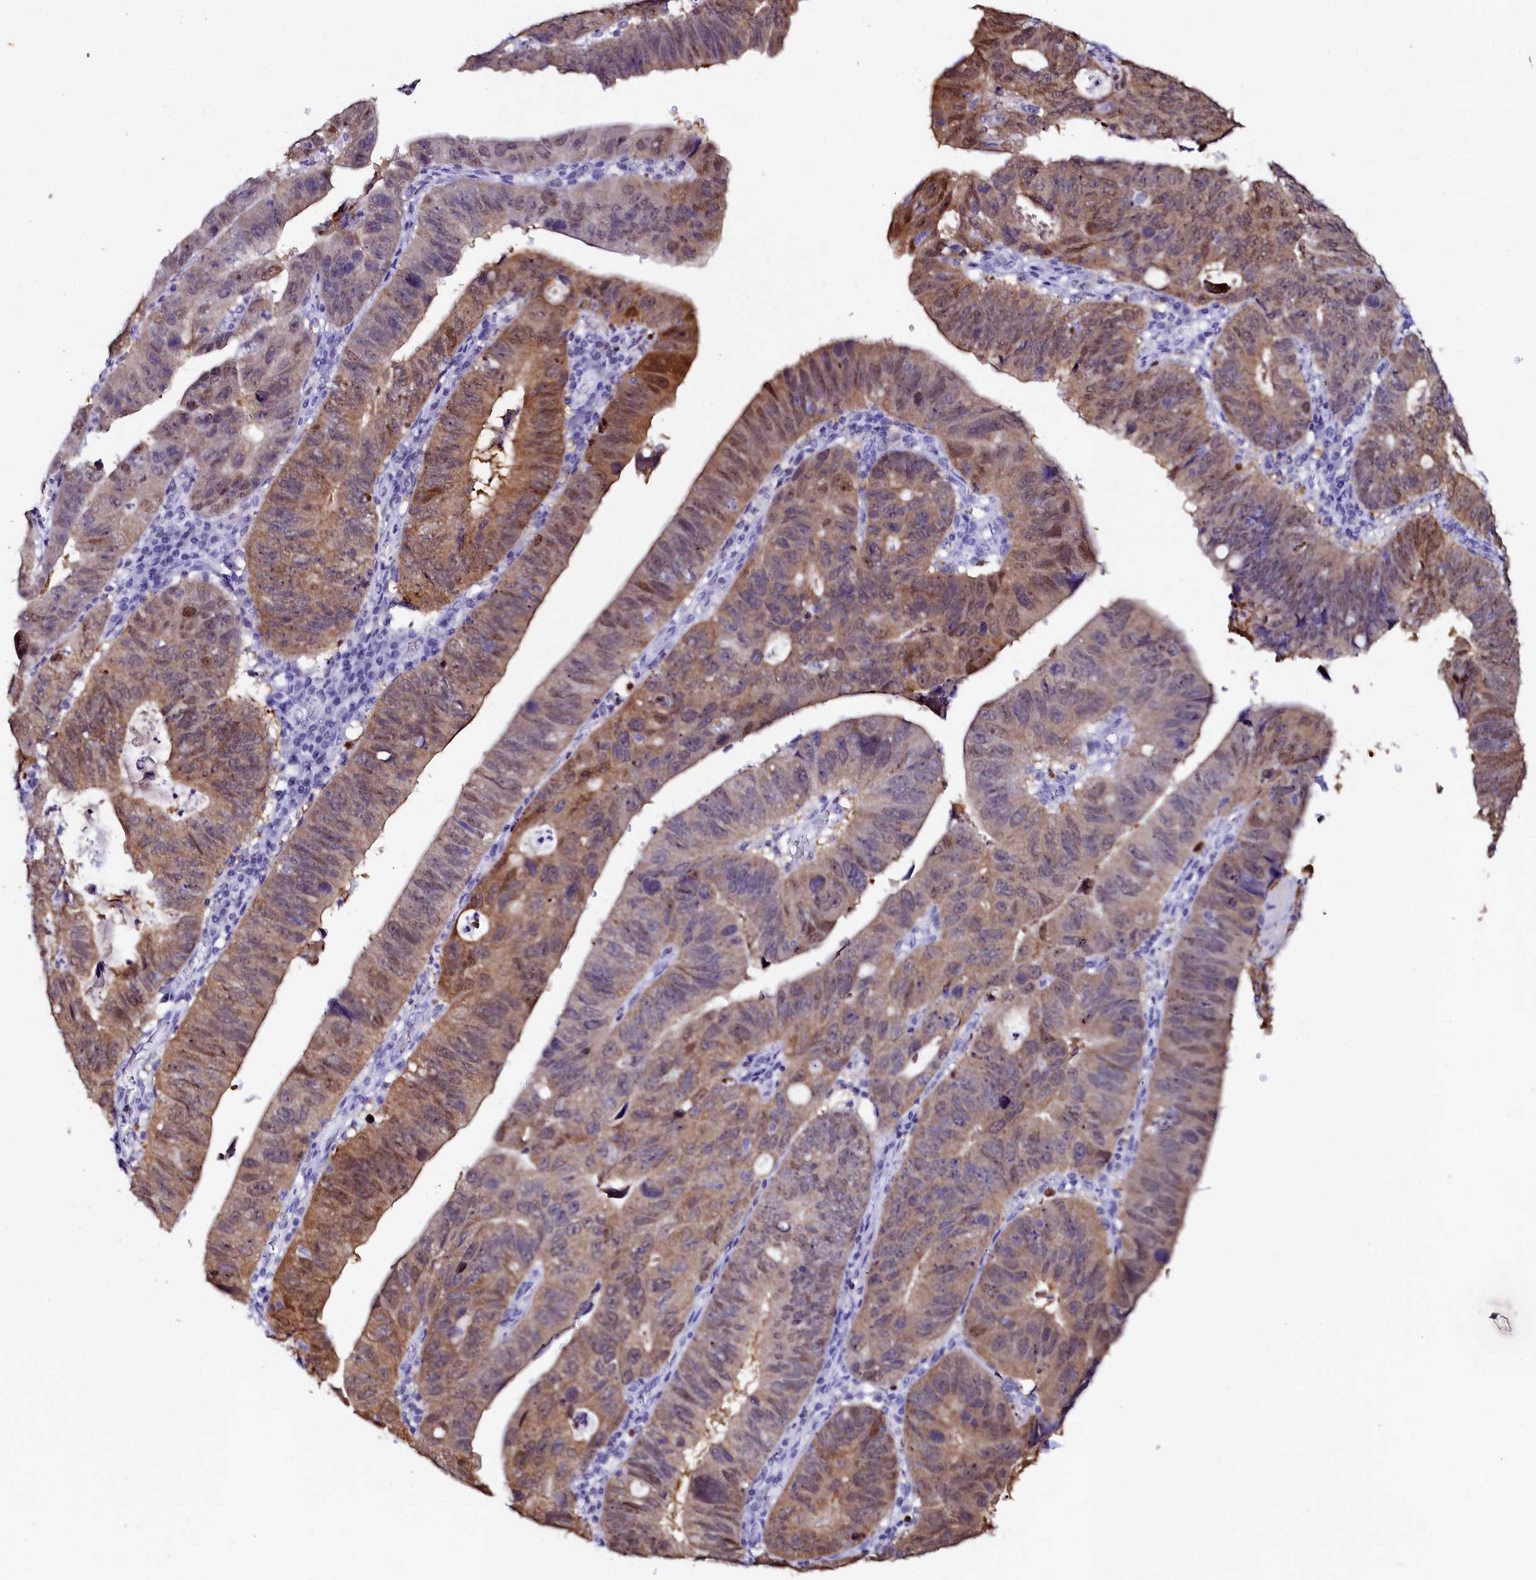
{"staining": {"intensity": "moderate", "quantity": "25%-75%", "location": "cytoplasmic/membranous,nuclear"}, "tissue": "stomach cancer", "cell_type": "Tumor cells", "image_type": "cancer", "snomed": [{"axis": "morphology", "description": "Adenocarcinoma, NOS"}, {"axis": "topography", "description": "Stomach"}], "caption": "A brown stain labels moderate cytoplasmic/membranous and nuclear positivity of a protein in stomach cancer (adenocarcinoma) tumor cells.", "gene": "SORD", "patient": {"sex": "male", "age": 59}}